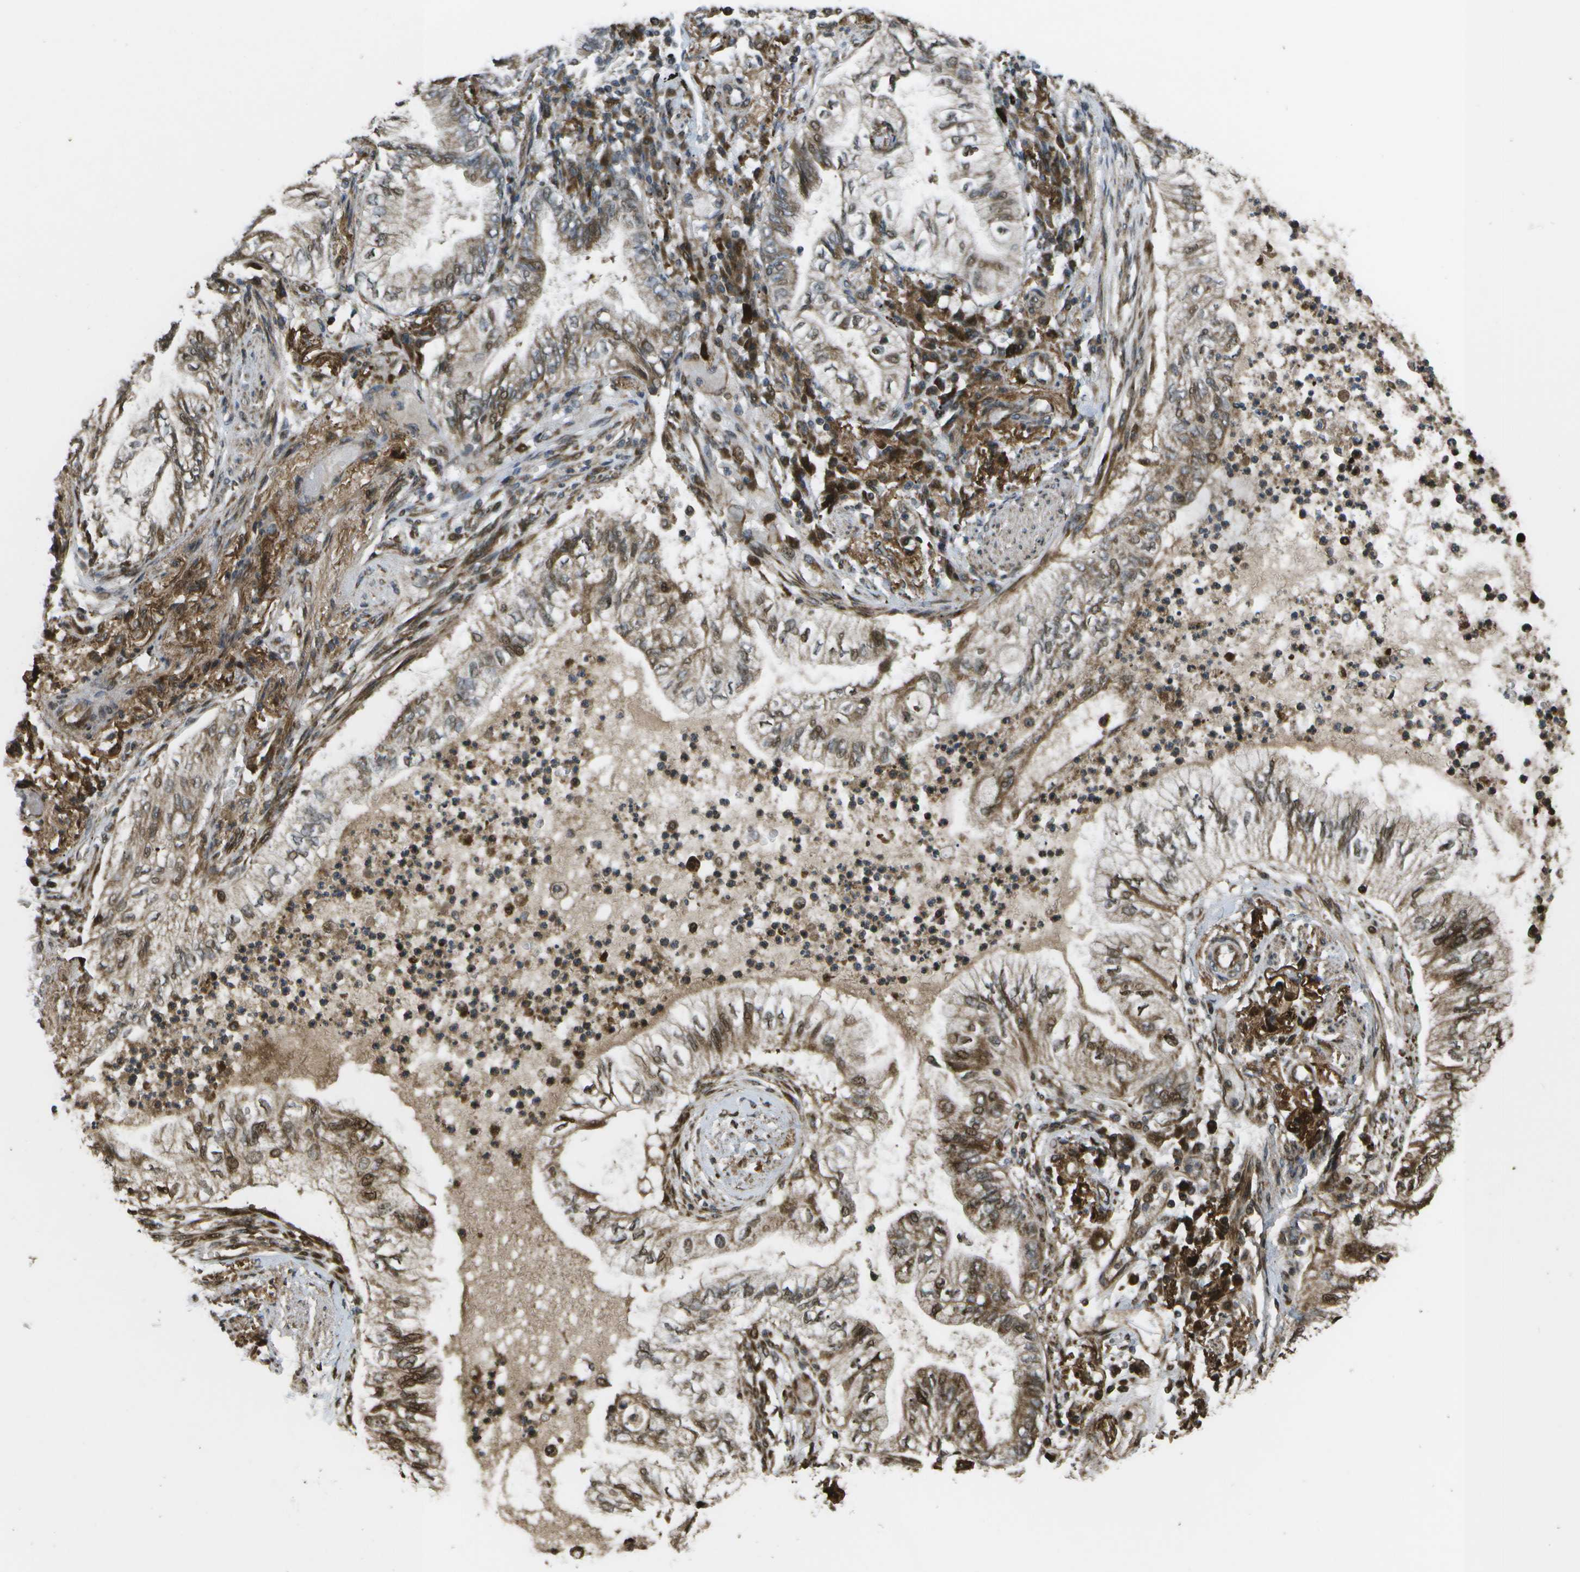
{"staining": {"intensity": "moderate", "quantity": "25%-75%", "location": "cytoplasmic/membranous,nuclear"}, "tissue": "lung cancer", "cell_type": "Tumor cells", "image_type": "cancer", "snomed": [{"axis": "morphology", "description": "Normal tissue, NOS"}, {"axis": "morphology", "description": "Adenocarcinoma, NOS"}, {"axis": "topography", "description": "Bronchus"}, {"axis": "topography", "description": "Lung"}], "caption": "DAB (3,3'-diaminobenzidine) immunohistochemical staining of human adenocarcinoma (lung) shows moderate cytoplasmic/membranous and nuclear protein staining in approximately 25%-75% of tumor cells.", "gene": "AXIN2", "patient": {"sex": "female", "age": 70}}